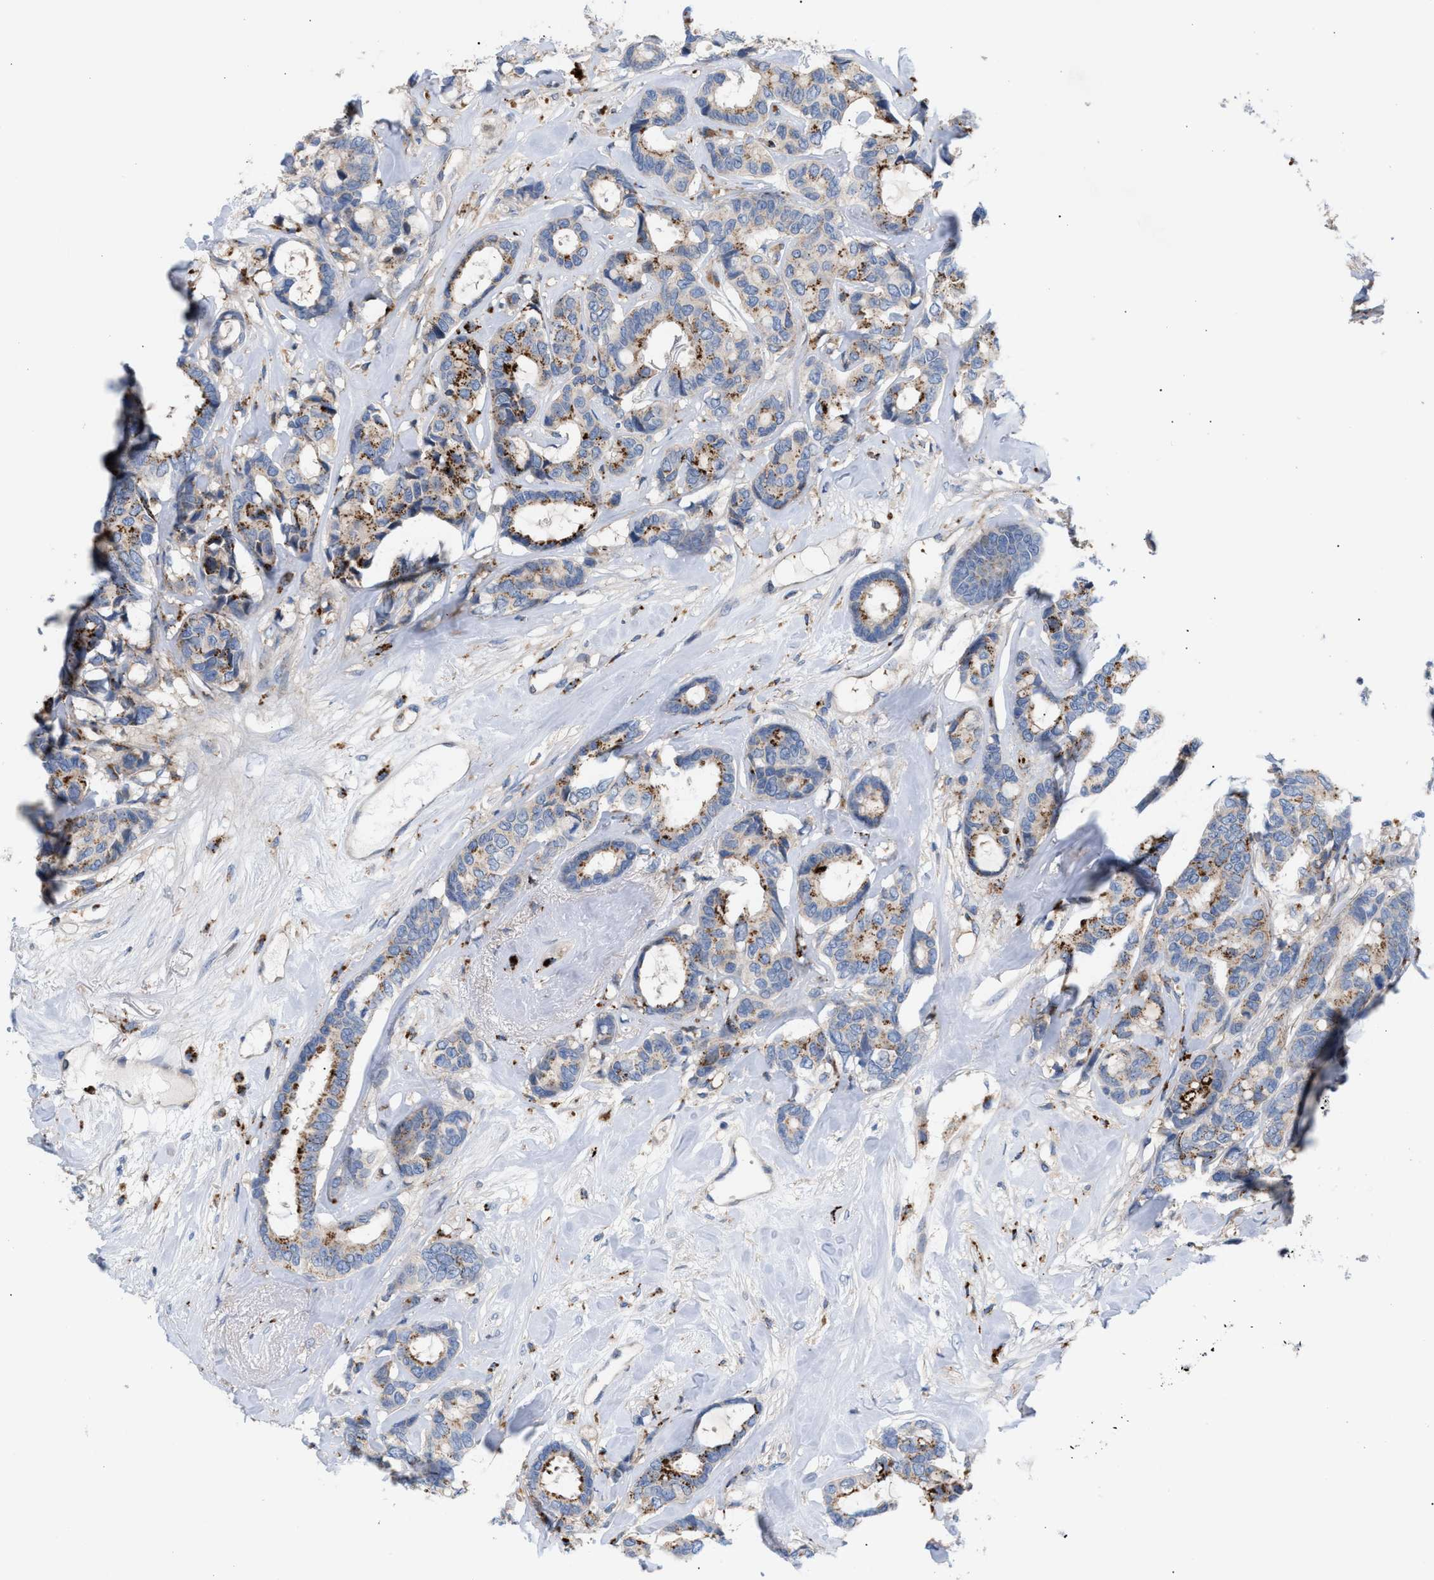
{"staining": {"intensity": "strong", "quantity": "<25%", "location": "cytoplasmic/membranous"}, "tissue": "breast cancer", "cell_type": "Tumor cells", "image_type": "cancer", "snomed": [{"axis": "morphology", "description": "Duct carcinoma"}, {"axis": "topography", "description": "Breast"}], "caption": "A high-resolution micrograph shows immunohistochemistry staining of breast infiltrating ductal carcinoma, which displays strong cytoplasmic/membranous staining in about <25% of tumor cells.", "gene": "MBTD1", "patient": {"sex": "female", "age": 87}}